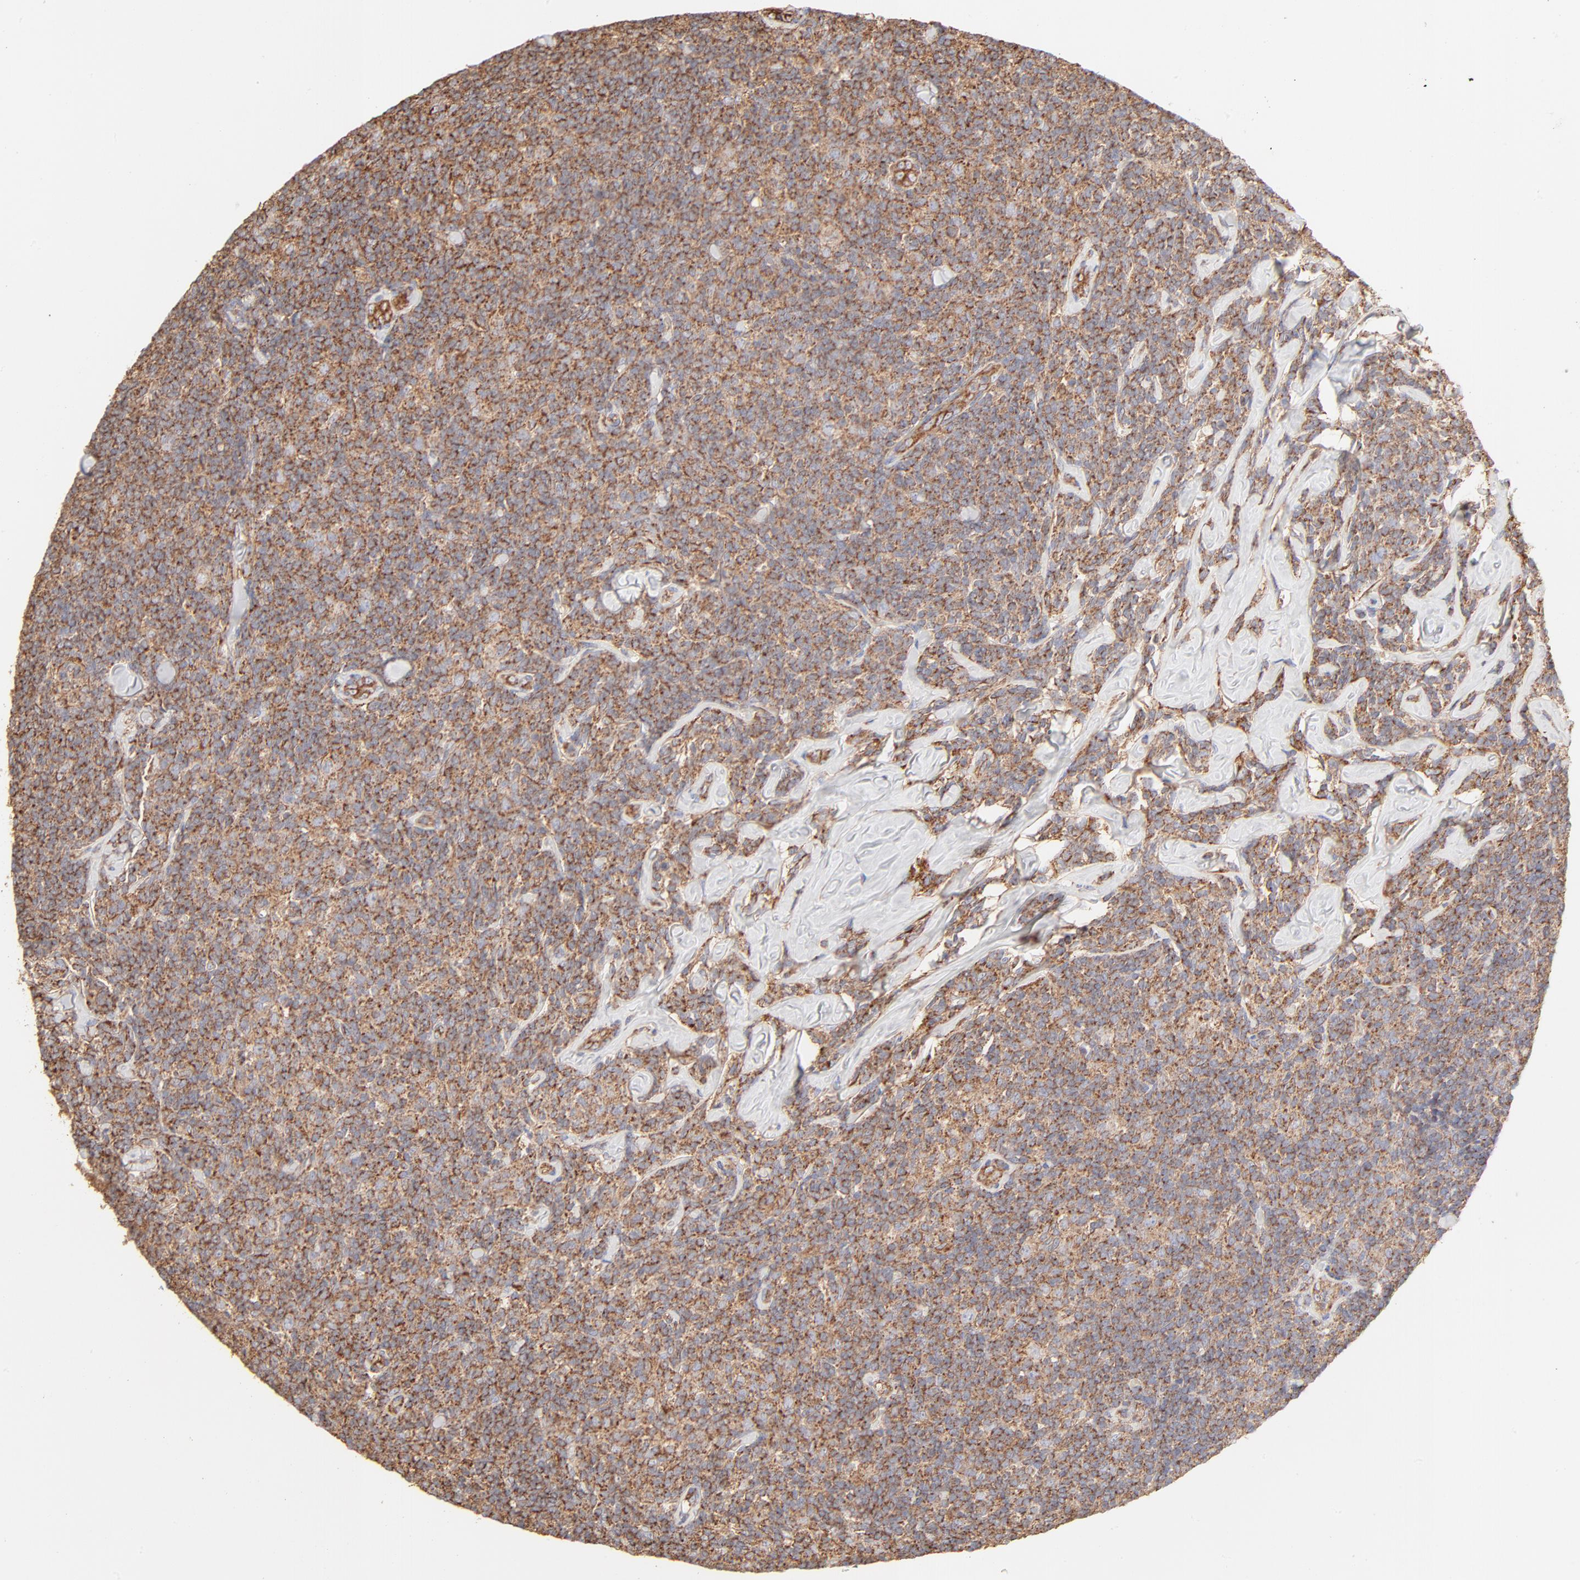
{"staining": {"intensity": "strong", "quantity": ">75%", "location": "cytoplasmic/membranous"}, "tissue": "lymphoma", "cell_type": "Tumor cells", "image_type": "cancer", "snomed": [{"axis": "morphology", "description": "Malignant lymphoma, non-Hodgkin's type, Low grade"}, {"axis": "topography", "description": "Lymph node"}], "caption": "High-magnification brightfield microscopy of lymphoma stained with DAB (3,3'-diaminobenzidine) (brown) and counterstained with hematoxylin (blue). tumor cells exhibit strong cytoplasmic/membranous positivity is appreciated in approximately>75% of cells. The staining was performed using DAB, with brown indicating positive protein expression. Nuclei are stained blue with hematoxylin.", "gene": "CLTB", "patient": {"sex": "female", "age": 56}}